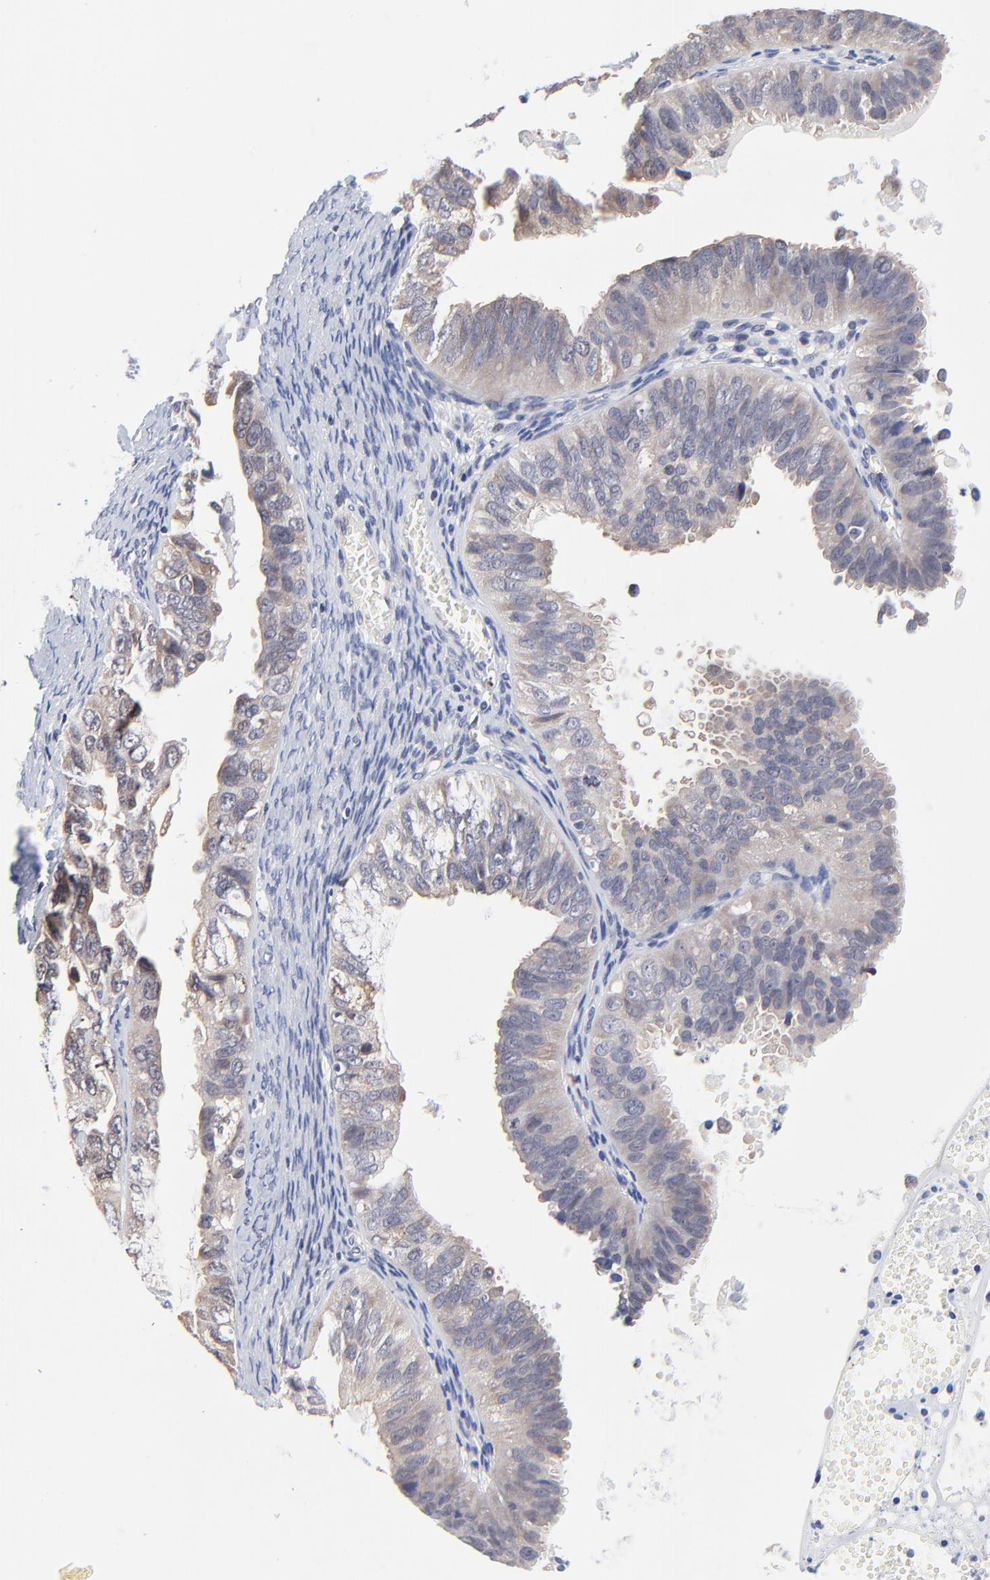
{"staining": {"intensity": "weak", "quantity": ">75%", "location": "cytoplasmic/membranous"}, "tissue": "ovarian cancer", "cell_type": "Tumor cells", "image_type": "cancer", "snomed": [{"axis": "morphology", "description": "Carcinoma, endometroid"}, {"axis": "topography", "description": "Ovary"}], "caption": "Protein positivity by immunohistochemistry displays weak cytoplasmic/membranous positivity in approximately >75% of tumor cells in ovarian cancer. Using DAB (brown) and hematoxylin (blue) stains, captured at high magnification using brightfield microscopy.", "gene": "FBXO8", "patient": {"sex": "female", "age": 85}}